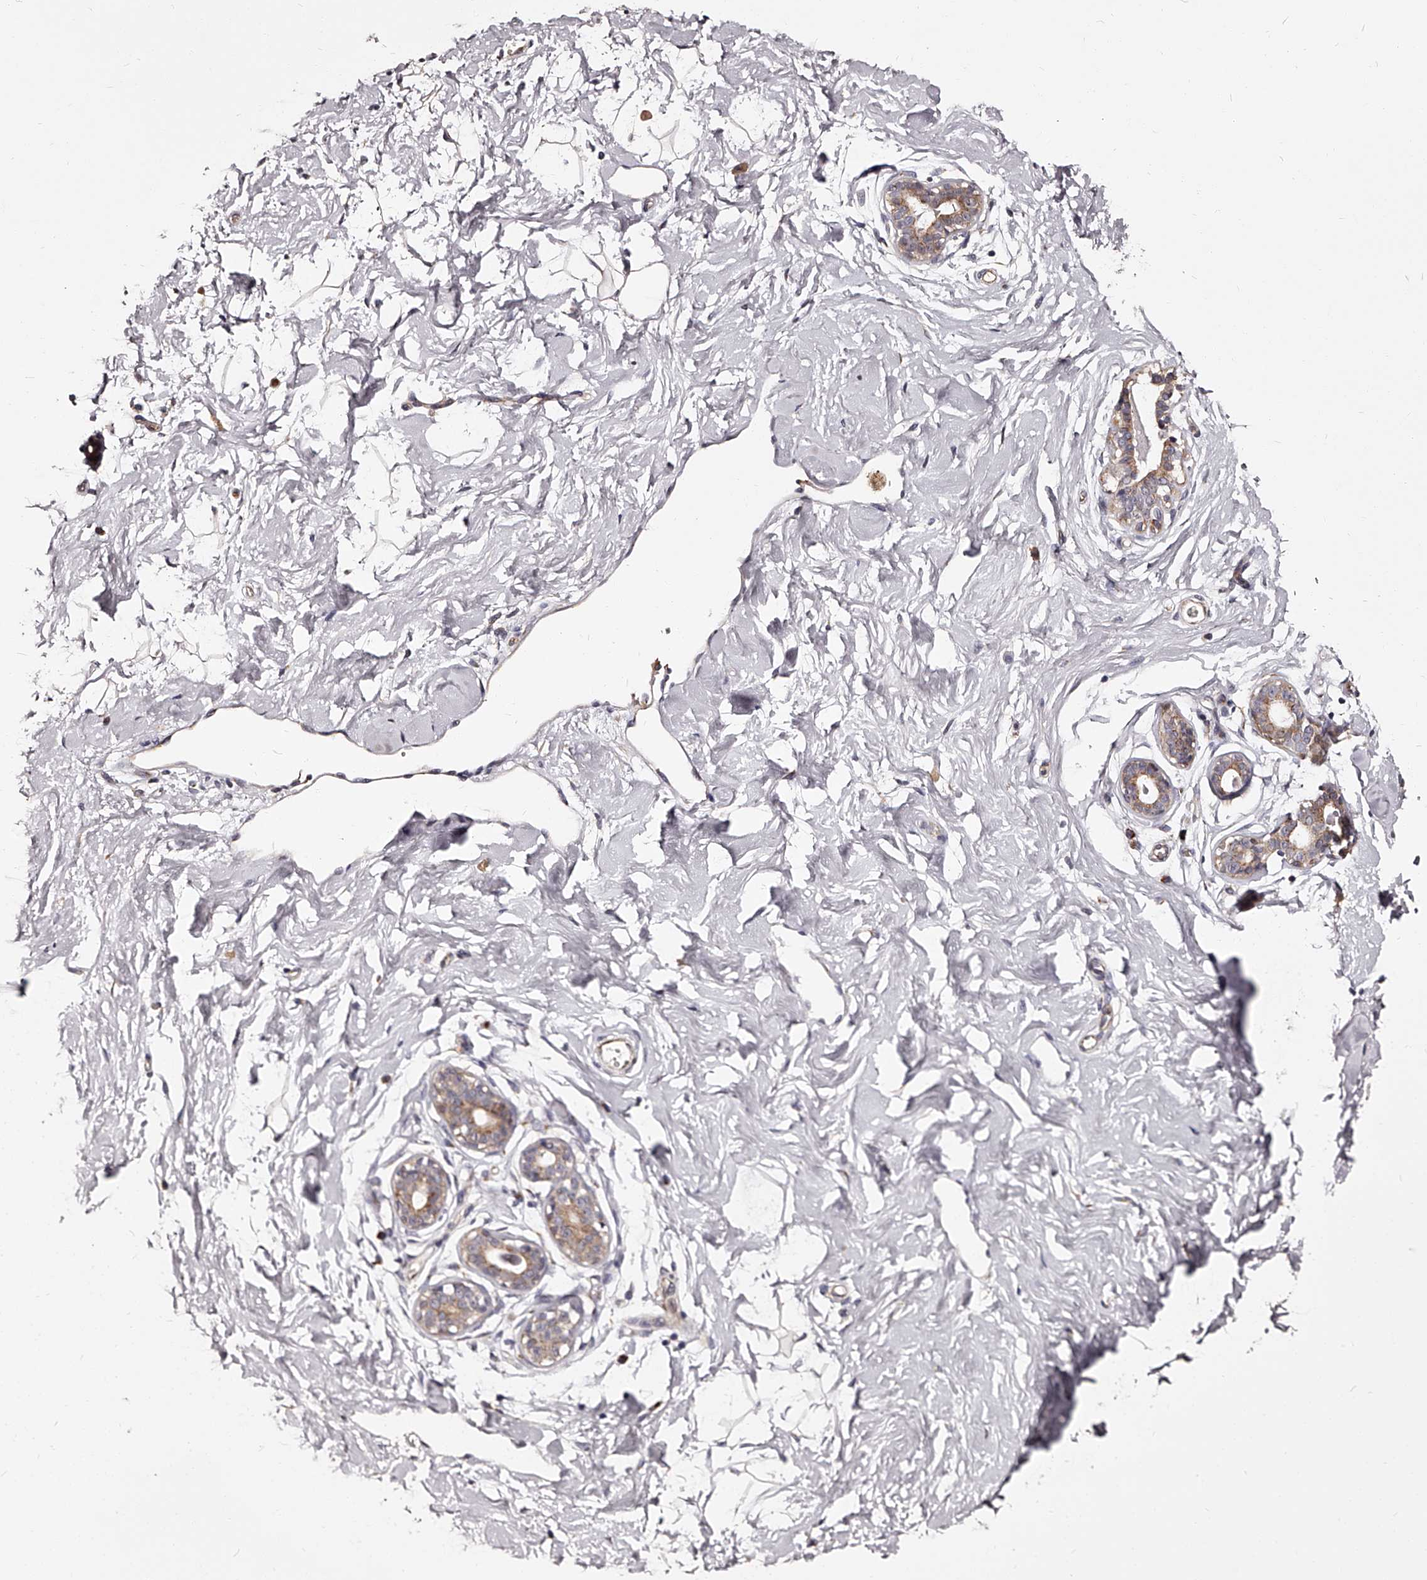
{"staining": {"intensity": "weak", "quantity": "<25%", "location": "cytoplasmic/membranous"}, "tissue": "breast", "cell_type": "Adipocytes", "image_type": "normal", "snomed": [{"axis": "morphology", "description": "Normal tissue, NOS"}, {"axis": "morphology", "description": "Adenoma, NOS"}, {"axis": "topography", "description": "Breast"}], "caption": "Adipocytes show no significant staining in unremarkable breast. Nuclei are stained in blue.", "gene": "RSC1A1", "patient": {"sex": "female", "age": 23}}